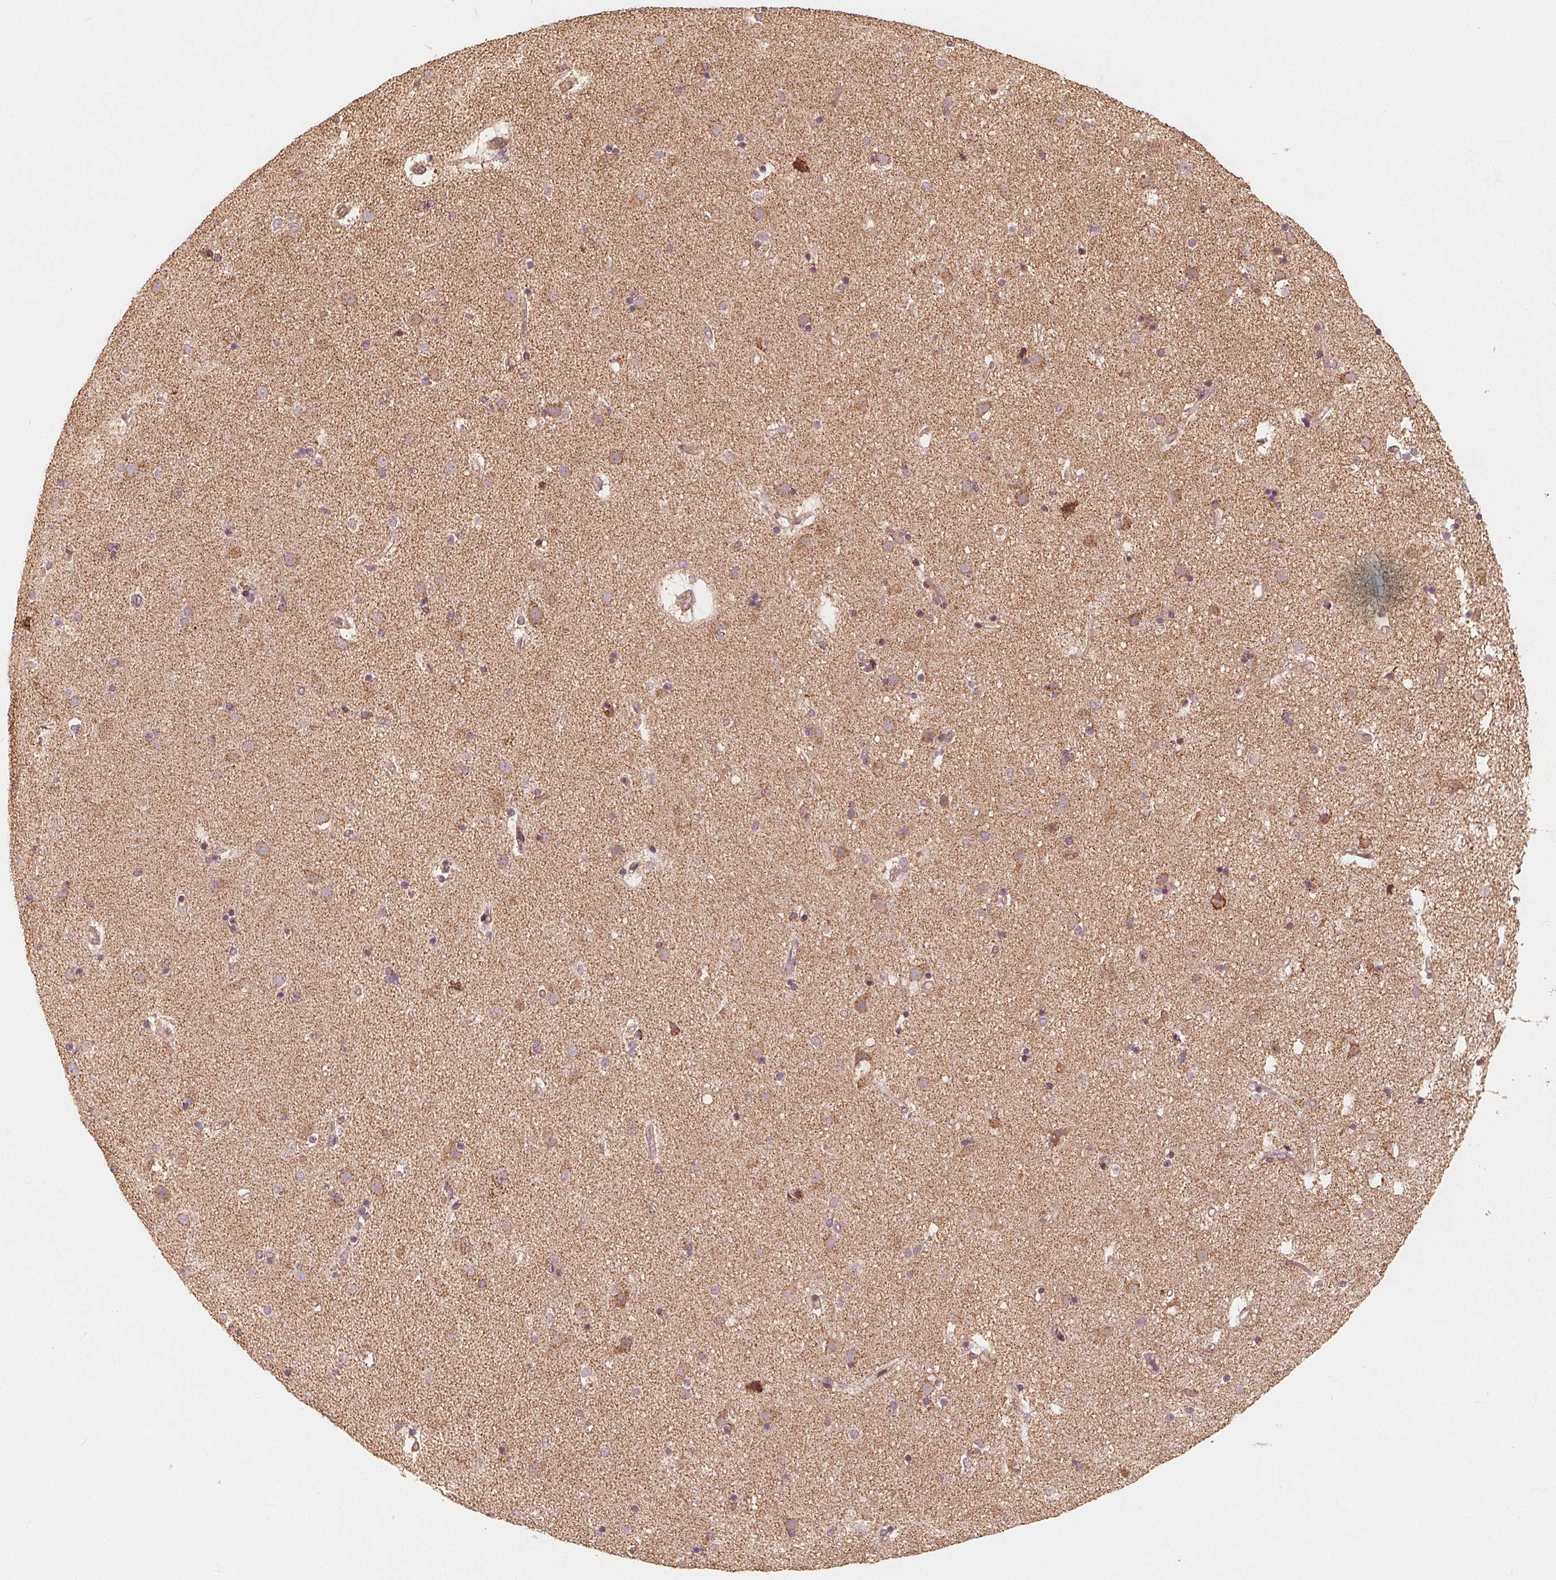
{"staining": {"intensity": "negative", "quantity": "none", "location": "none"}, "tissue": "caudate", "cell_type": "Glial cells", "image_type": "normal", "snomed": [{"axis": "morphology", "description": "Normal tissue, NOS"}, {"axis": "topography", "description": "Lateral ventricle wall"}], "caption": "Caudate stained for a protein using IHC displays no positivity glial cells.", "gene": "PEX26", "patient": {"sex": "female", "age": 71}}